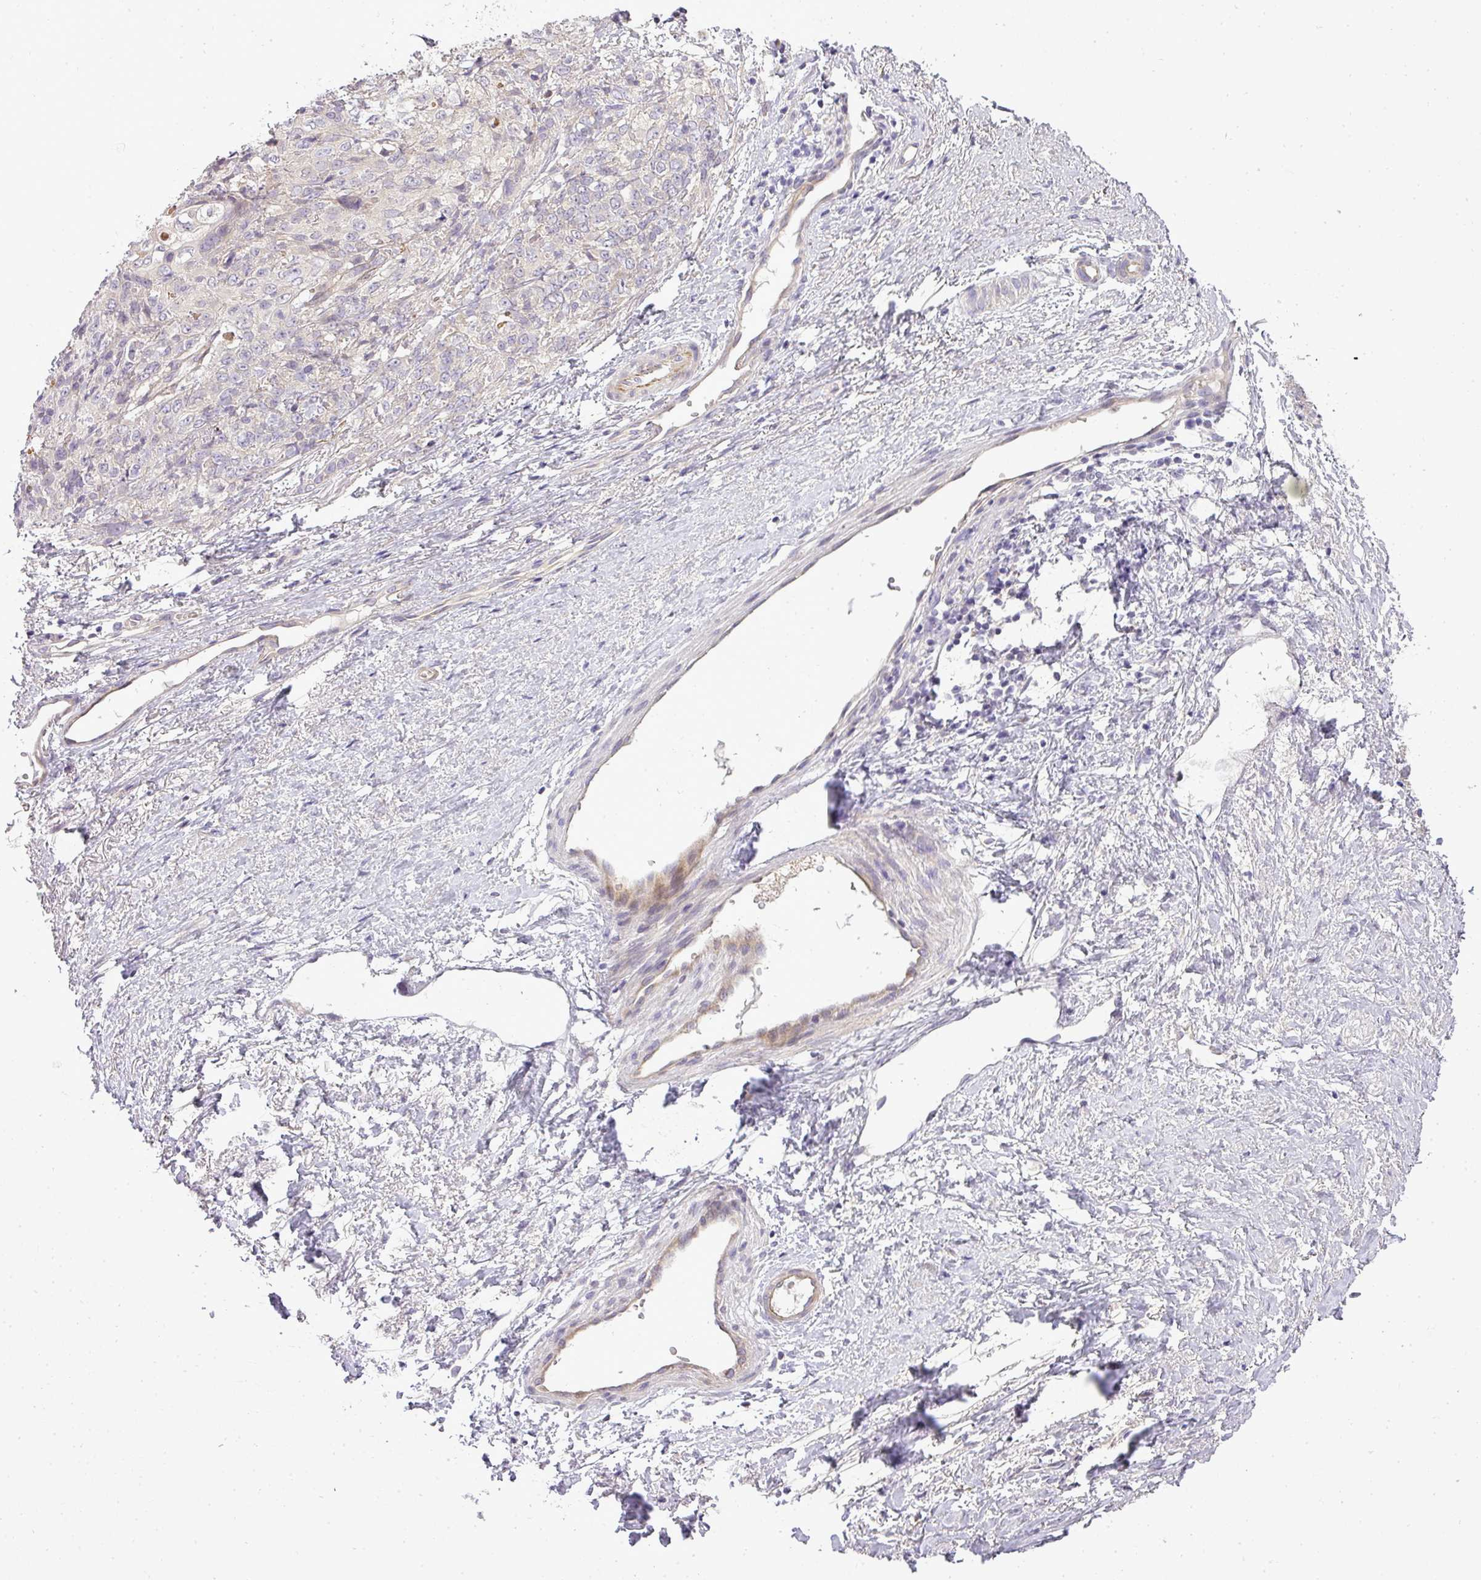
{"staining": {"intensity": "negative", "quantity": "none", "location": "none"}, "tissue": "skin cancer", "cell_type": "Tumor cells", "image_type": "cancer", "snomed": [{"axis": "morphology", "description": "Squamous cell carcinoma, NOS"}, {"axis": "topography", "description": "Skin"}, {"axis": "topography", "description": "Vulva"}], "caption": "This image is of squamous cell carcinoma (skin) stained with IHC to label a protein in brown with the nuclei are counter-stained blue. There is no expression in tumor cells.", "gene": "ZDHHC1", "patient": {"sex": "female", "age": 85}}